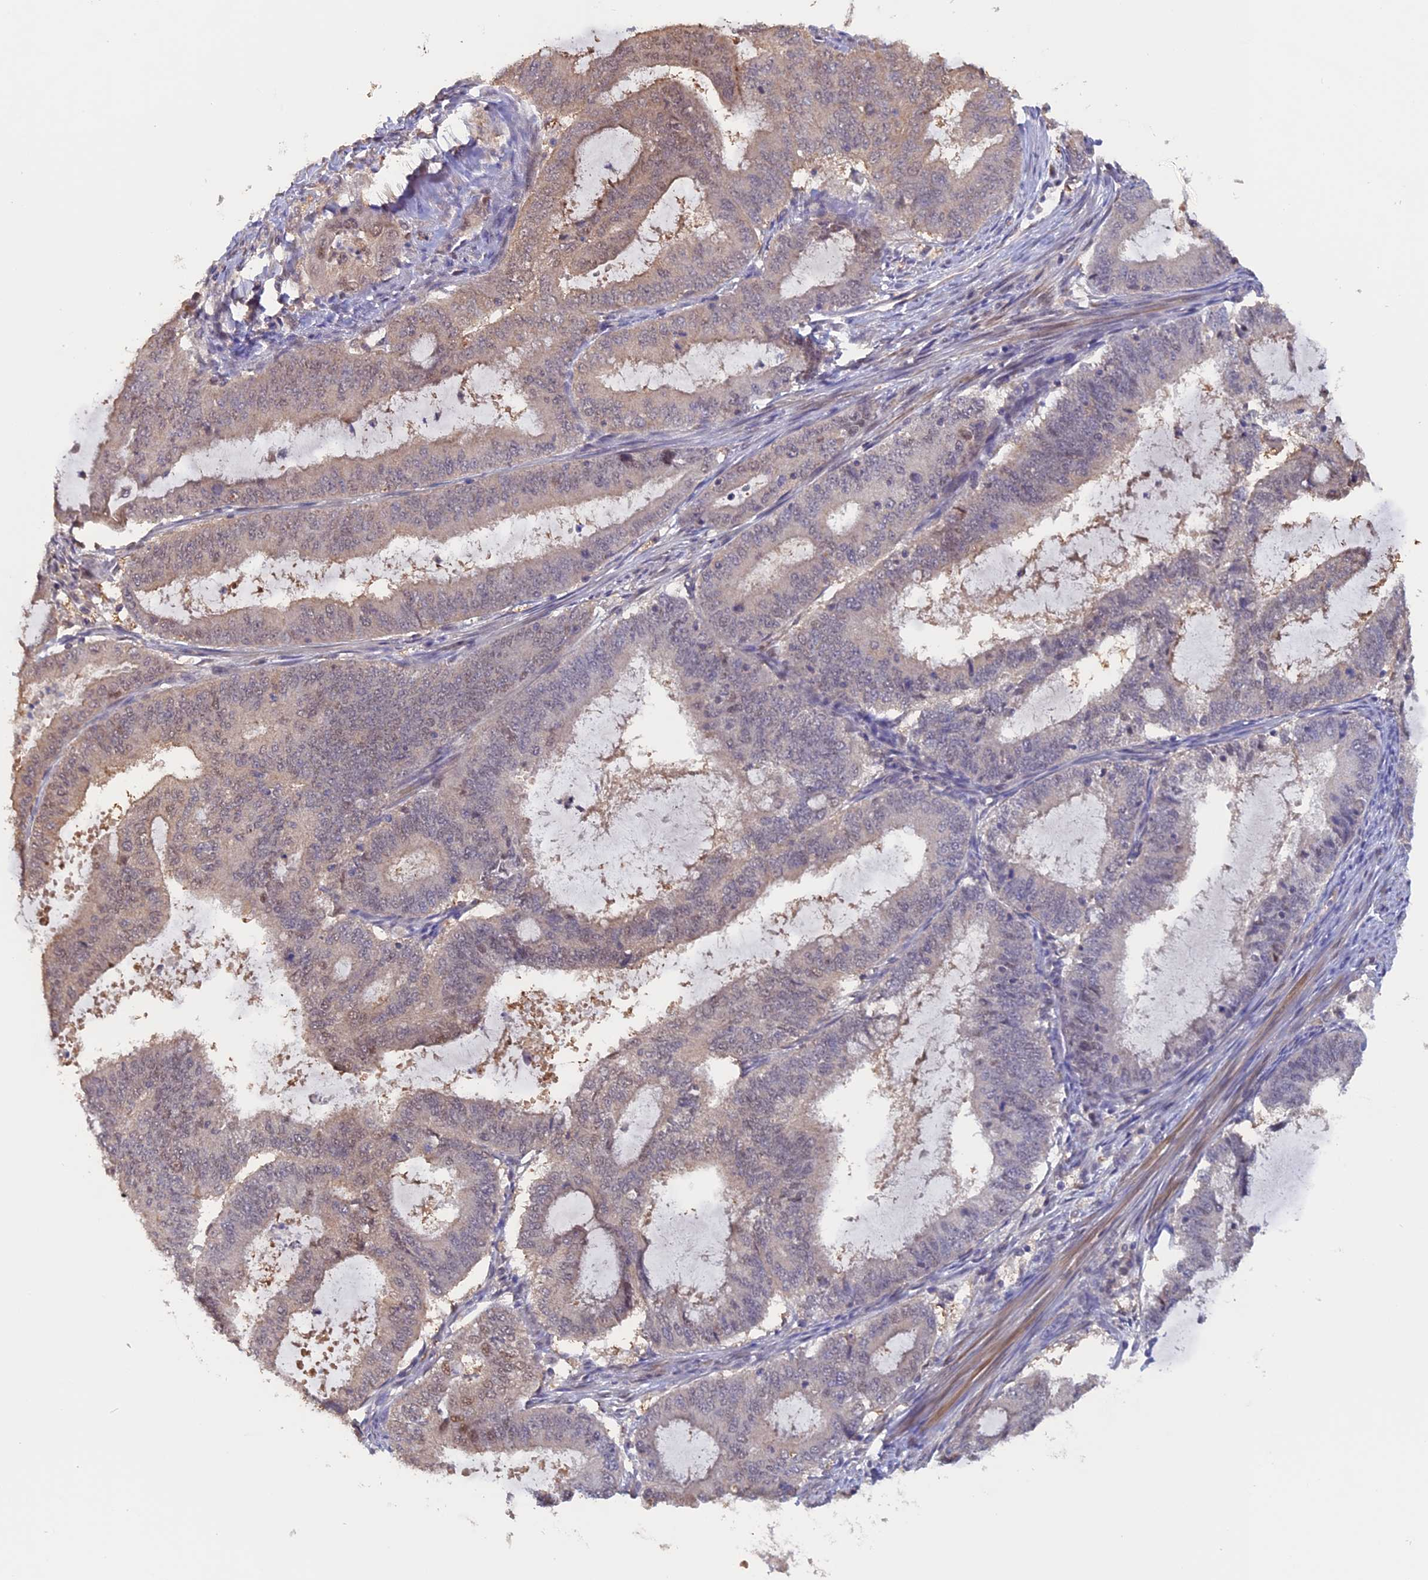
{"staining": {"intensity": "weak", "quantity": "25%-75%", "location": "cytoplasmic/membranous"}, "tissue": "endometrial cancer", "cell_type": "Tumor cells", "image_type": "cancer", "snomed": [{"axis": "morphology", "description": "Adenocarcinoma, NOS"}, {"axis": "topography", "description": "Endometrium"}], "caption": "An image of human endometrial cancer stained for a protein displays weak cytoplasmic/membranous brown staining in tumor cells. Immunohistochemistry (ihc) stains the protein in brown and the nuclei are stained blue.", "gene": "FAM98C", "patient": {"sex": "female", "age": 51}}